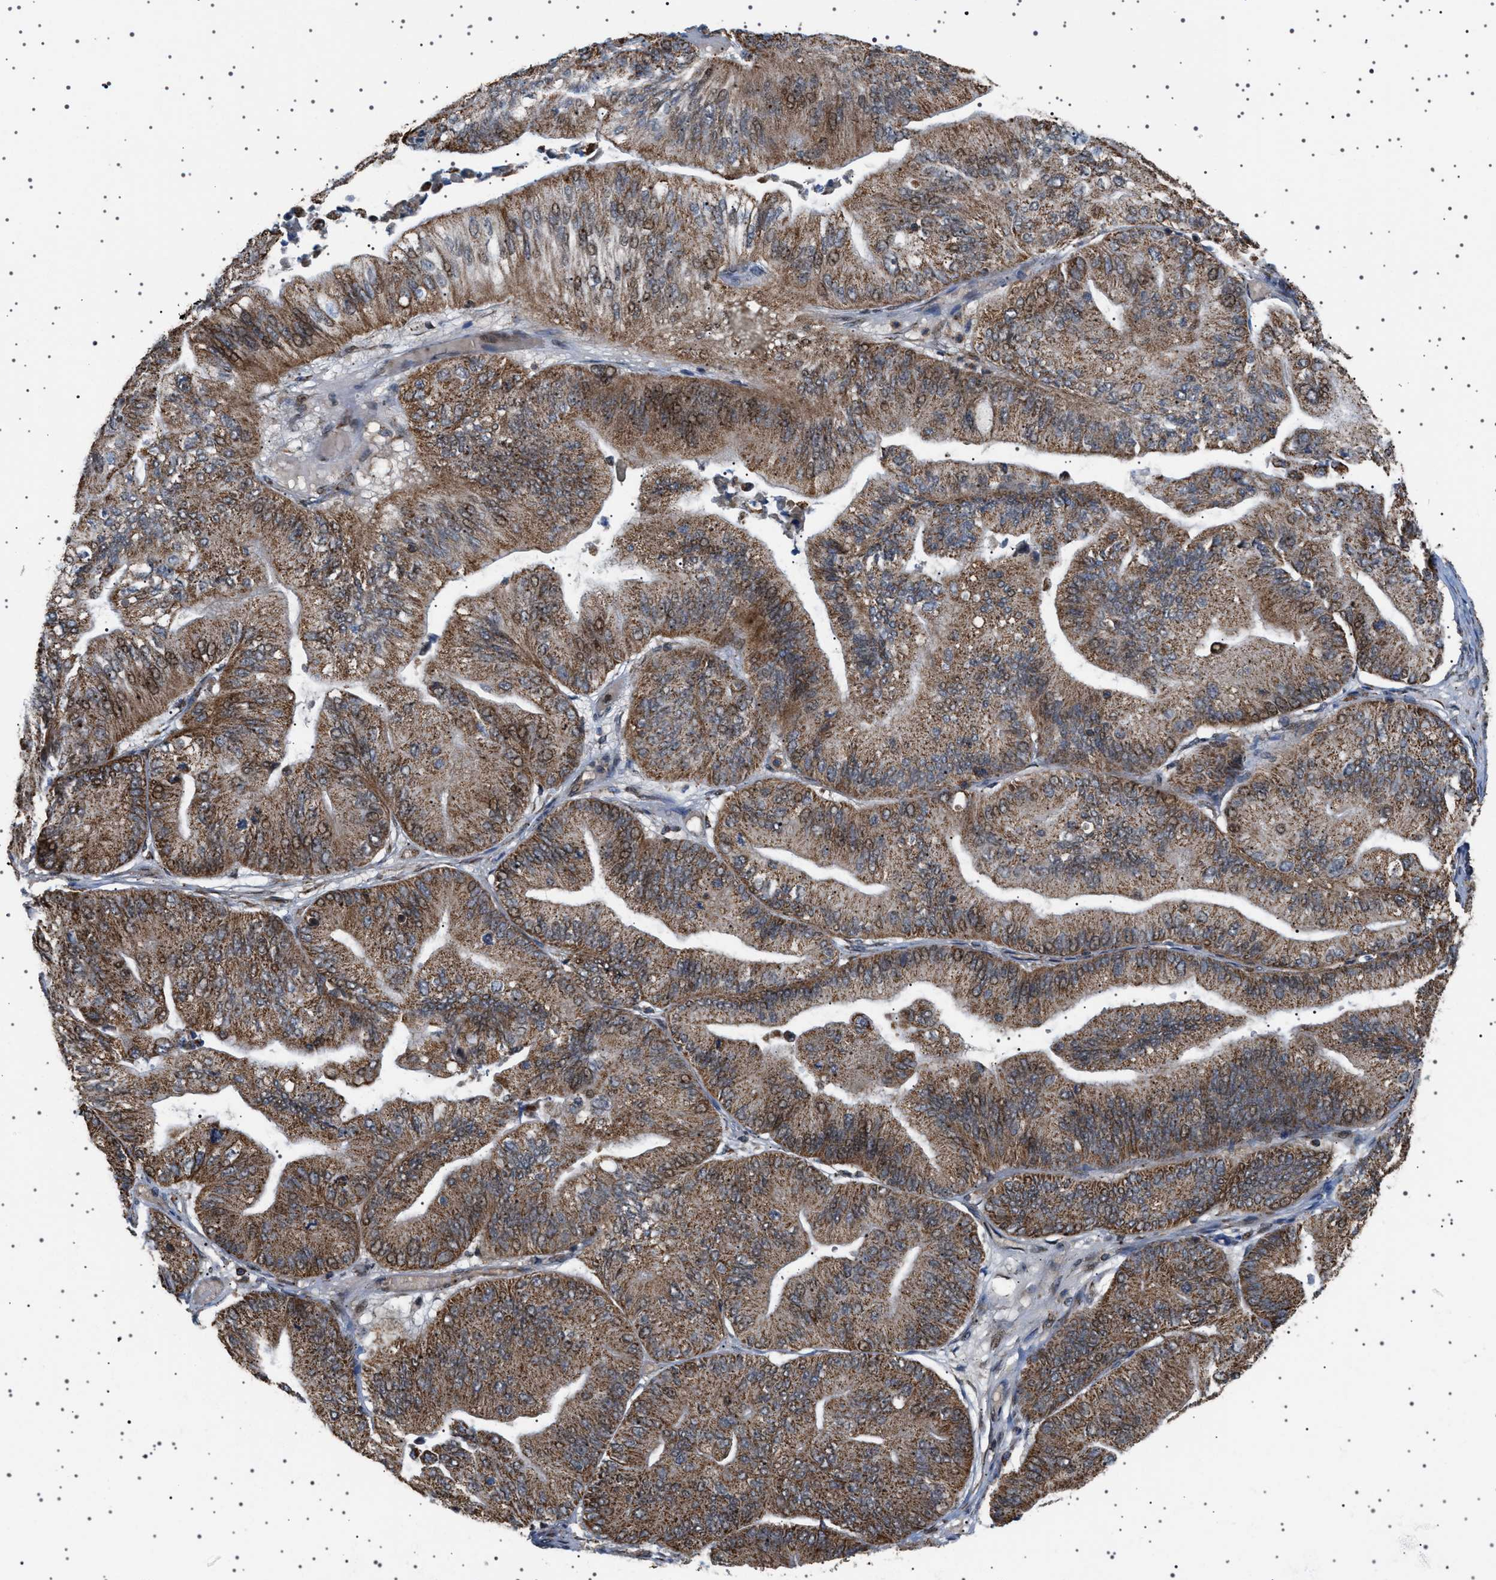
{"staining": {"intensity": "moderate", "quantity": ">75%", "location": "cytoplasmic/membranous,nuclear"}, "tissue": "ovarian cancer", "cell_type": "Tumor cells", "image_type": "cancer", "snomed": [{"axis": "morphology", "description": "Cystadenocarcinoma, mucinous, NOS"}, {"axis": "topography", "description": "Ovary"}], "caption": "Ovarian mucinous cystadenocarcinoma was stained to show a protein in brown. There is medium levels of moderate cytoplasmic/membranous and nuclear positivity in approximately >75% of tumor cells.", "gene": "MELK", "patient": {"sex": "female", "age": 61}}